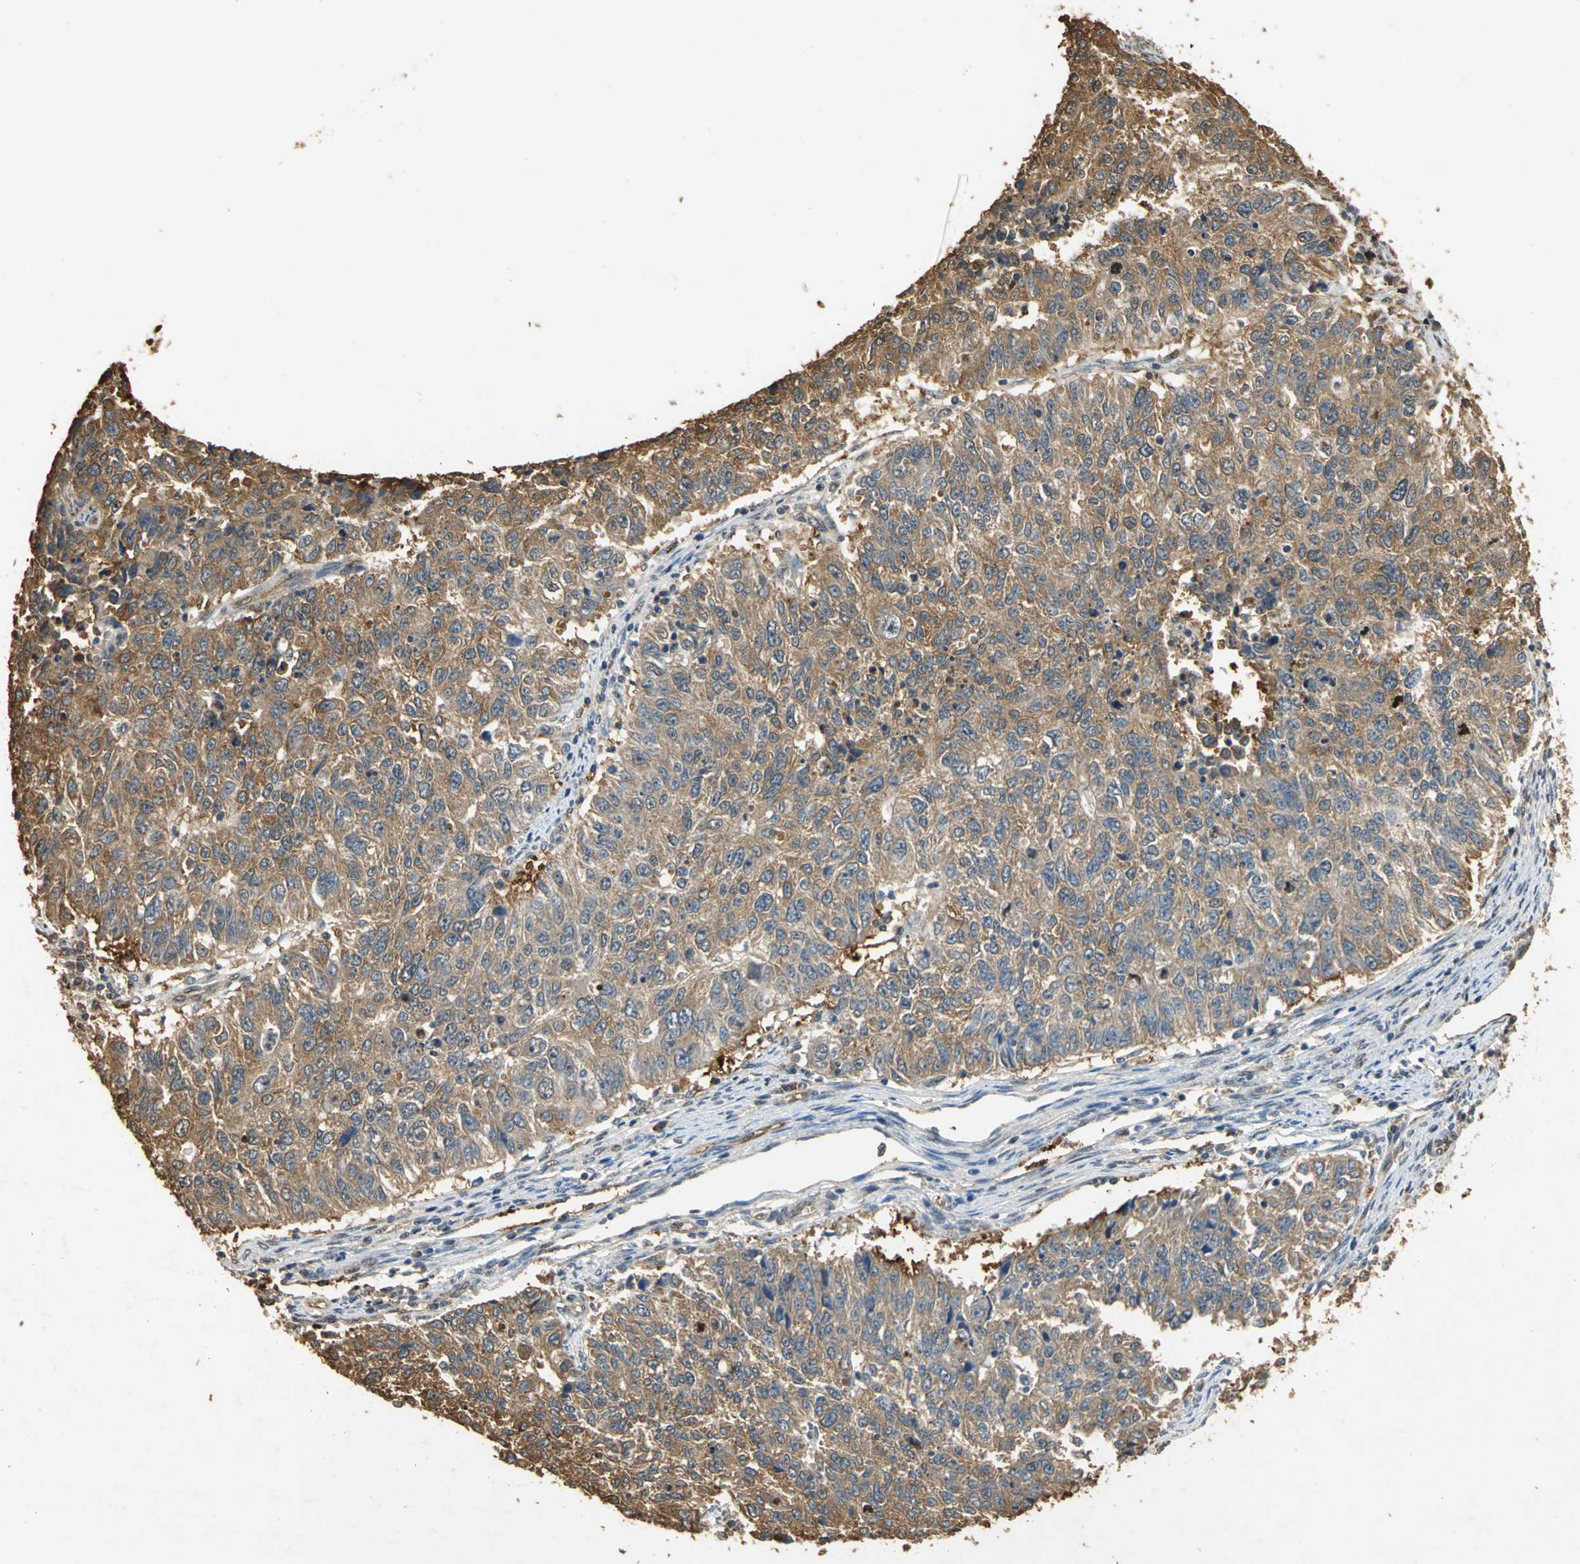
{"staining": {"intensity": "strong", "quantity": ">75%", "location": "cytoplasmic/membranous"}, "tissue": "endometrial cancer", "cell_type": "Tumor cells", "image_type": "cancer", "snomed": [{"axis": "morphology", "description": "Adenocarcinoma, NOS"}, {"axis": "topography", "description": "Endometrium"}], "caption": "Immunohistochemical staining of endometrial cancer exhibits high levels of strong cytoplasmic/membranous protein staining in approximately >75% of tumor cells.", "gene": "GAPDH", "patient": {"sex": "female", "age": 42}}